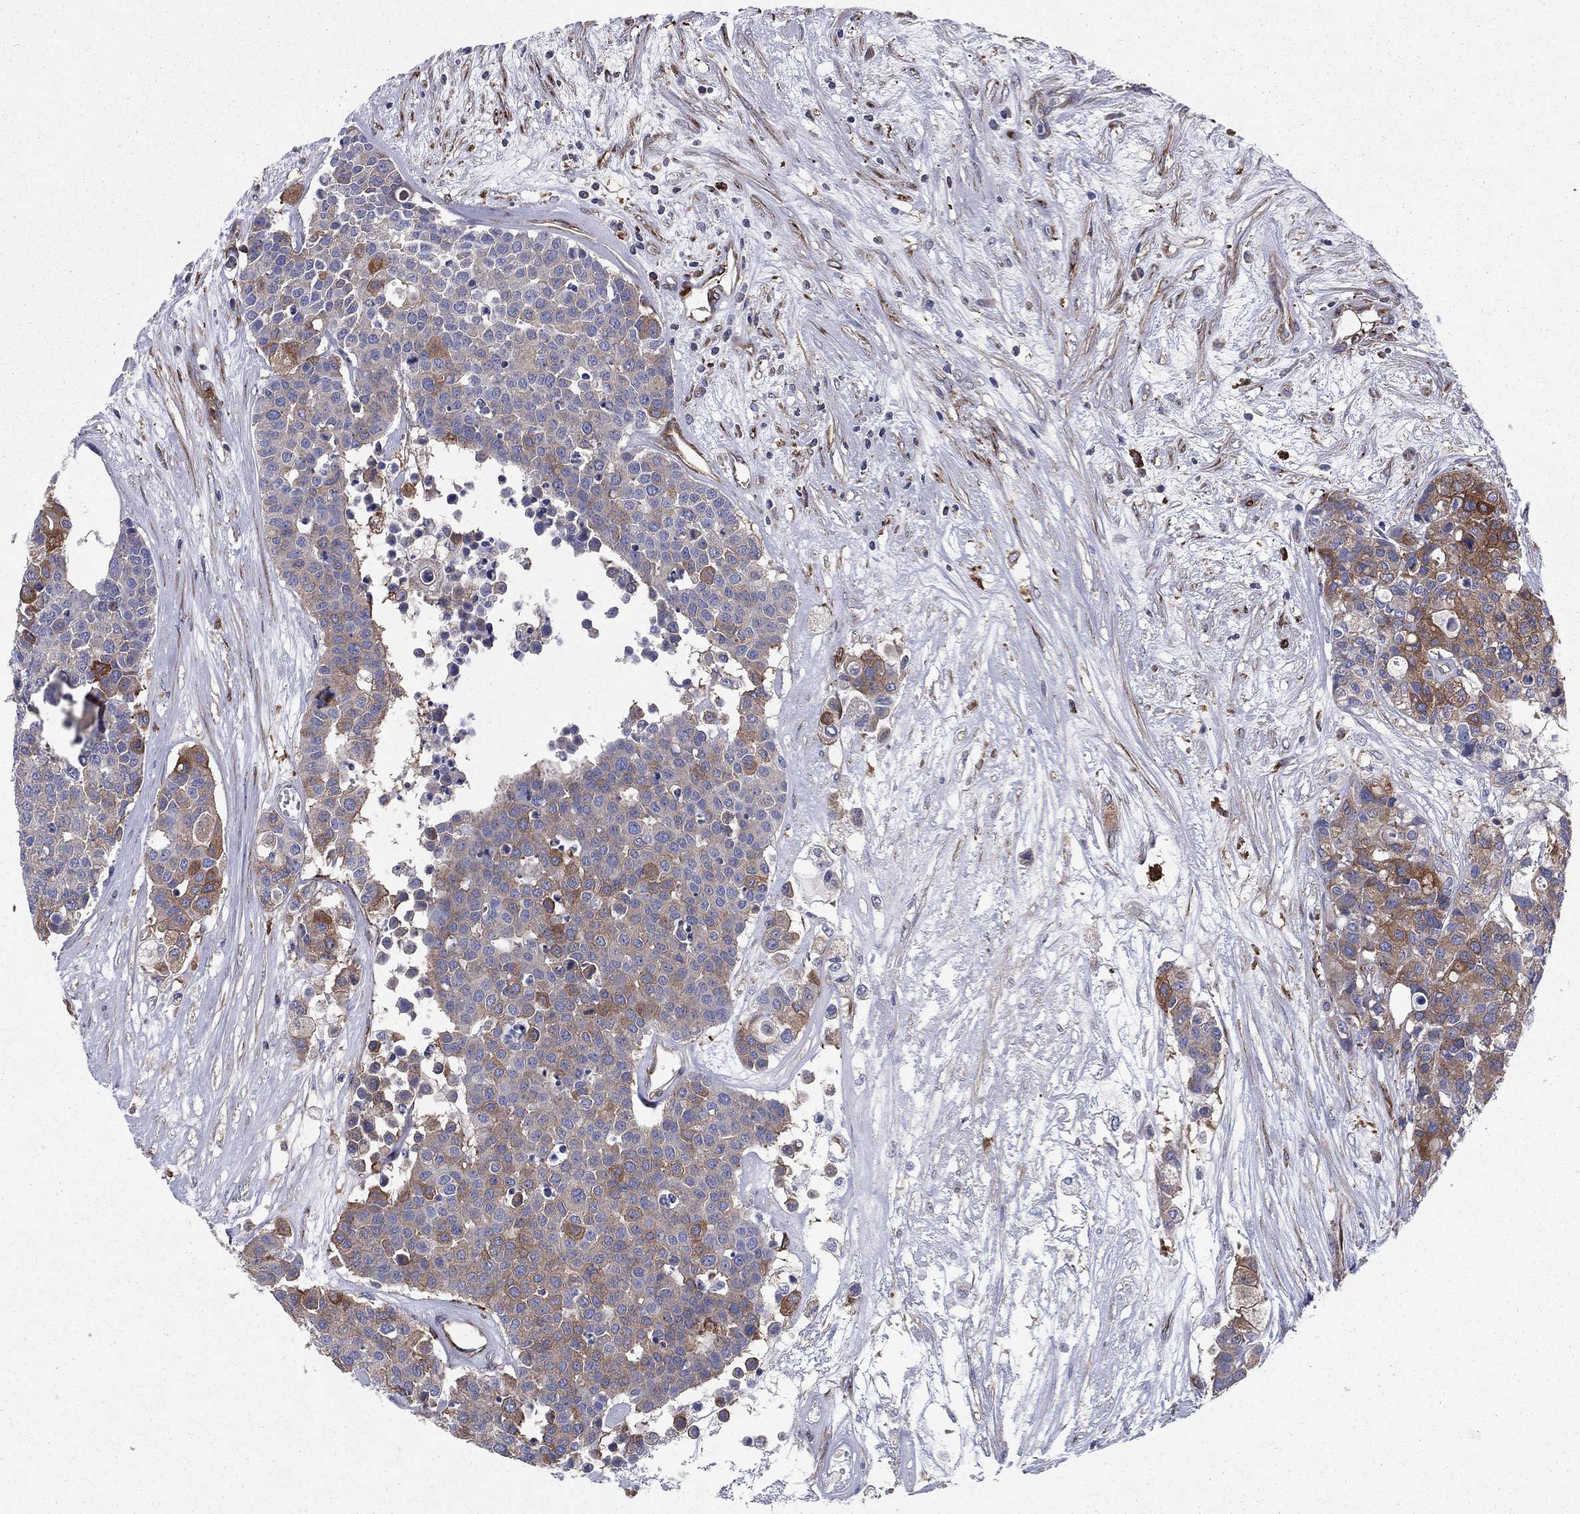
{"staining": {"intensity": "strong", "quantity": "<25%", "location": "cytoplasmic/membranous"}, "tissue": "carcinoid", "cell_type": "Tumor cells", "image_type": "cancer", "snomed": [{"axis": "morphology", "description": "Carcinoid, malignant, NOS"}, {"axis": "topography", "description": "Colon"}], "caption": "Brown immunohistochemical staining in human malignant carcinoid exhibits strong cytoplasmic/membranous positivity in approximately <25% of tumor cells. (IHC, brightfield microscopy, high magnification).", "gene": "EHBP1L1", "patient": {"sex": "male", "age": 81}}